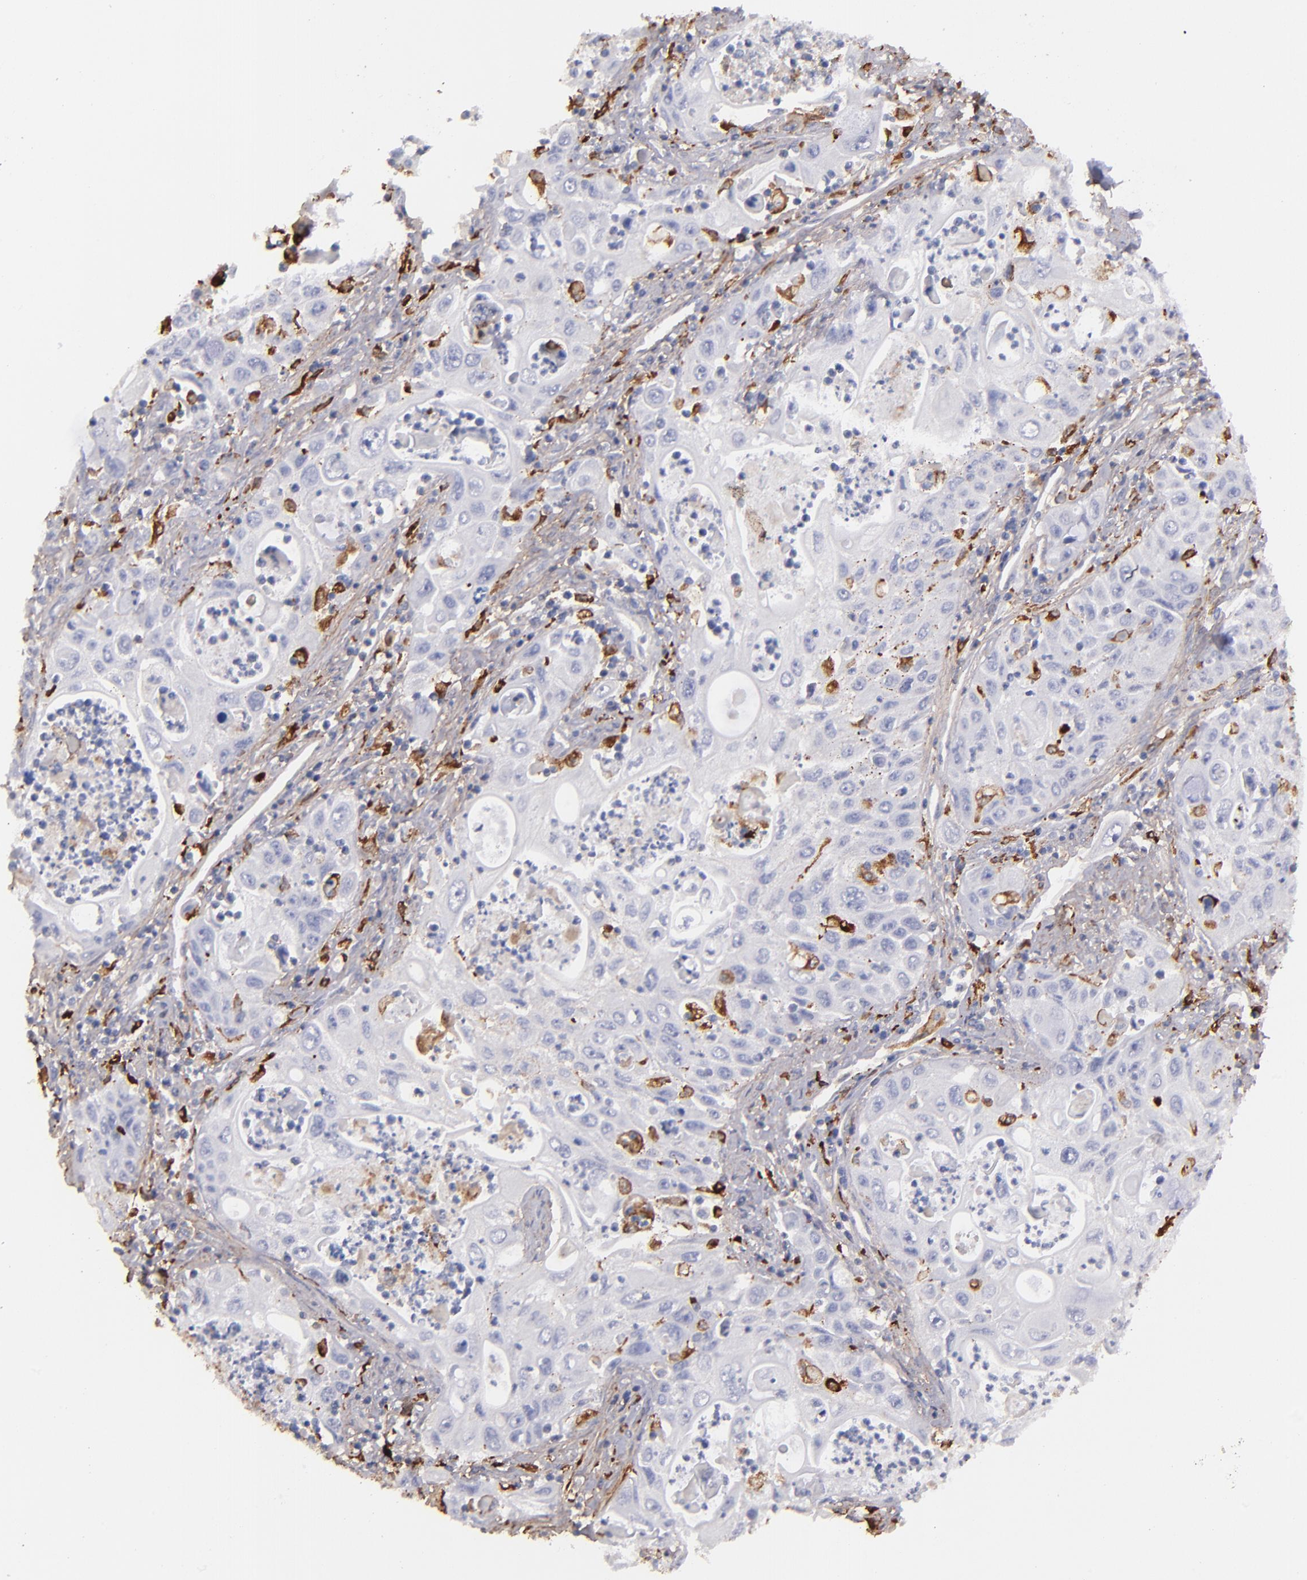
{"staining": {"intensity": "weak", "quantity": "<25%", "location": "cytoplasmic/membranous"}, "tissue": "pancreatic cancer", "cell_type": "Tumor cells", "image_type": "cancer", "snomed": [{"axis": "morphology", "description": "Adenocarcinoma, NOS"}, {"axis": "topography", "description": "Pancreas"}], "caption": "Micrograph shows no significant protein positivity in tumor cells of pancreatic cancer (adenocarcinoma).", "gene": "C1QA", "patient": {"sex": "male", "age": 70}}